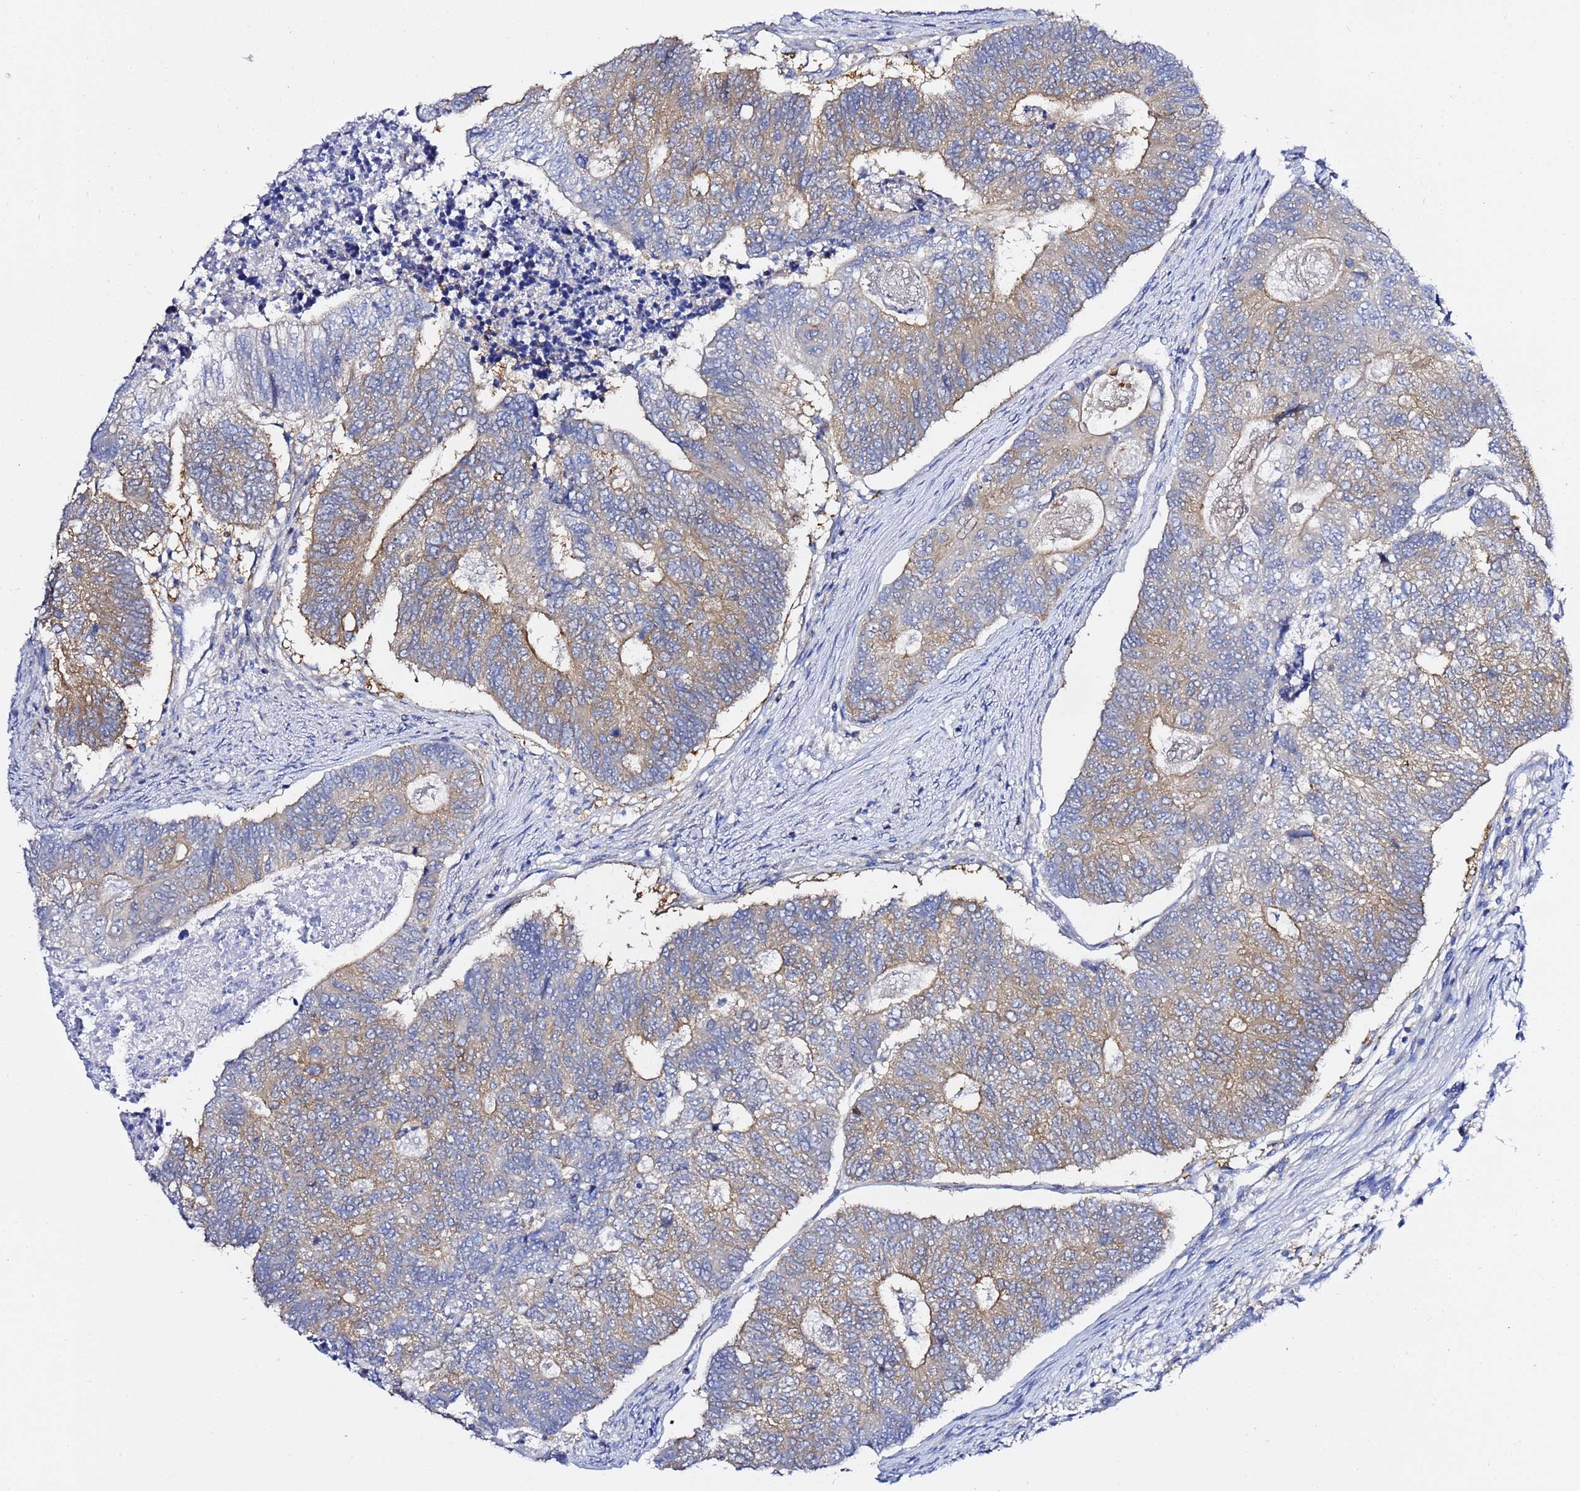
{"staining": {"intensity": "moderate", "quantity": "<25%", "location": "cytoplasmic/membranous"}, "tissue": "colorectal cancer", "cell_type": "Tumor cells", "image_type": "cancer", "snomed": [{"axis": "morphology", "description": "Adenocarcinoma, NOS"}, {"axis": "topography", "description": "Colon"}], "caption": "Colorectal cancer stained with DAB immunohistochemistry demonstrates low levels of moderate cytoplasmic/membranous staining in about <25% of tumor cells.", "gene": "LENG1", "patient": {"sex": "female", "age": 67}}